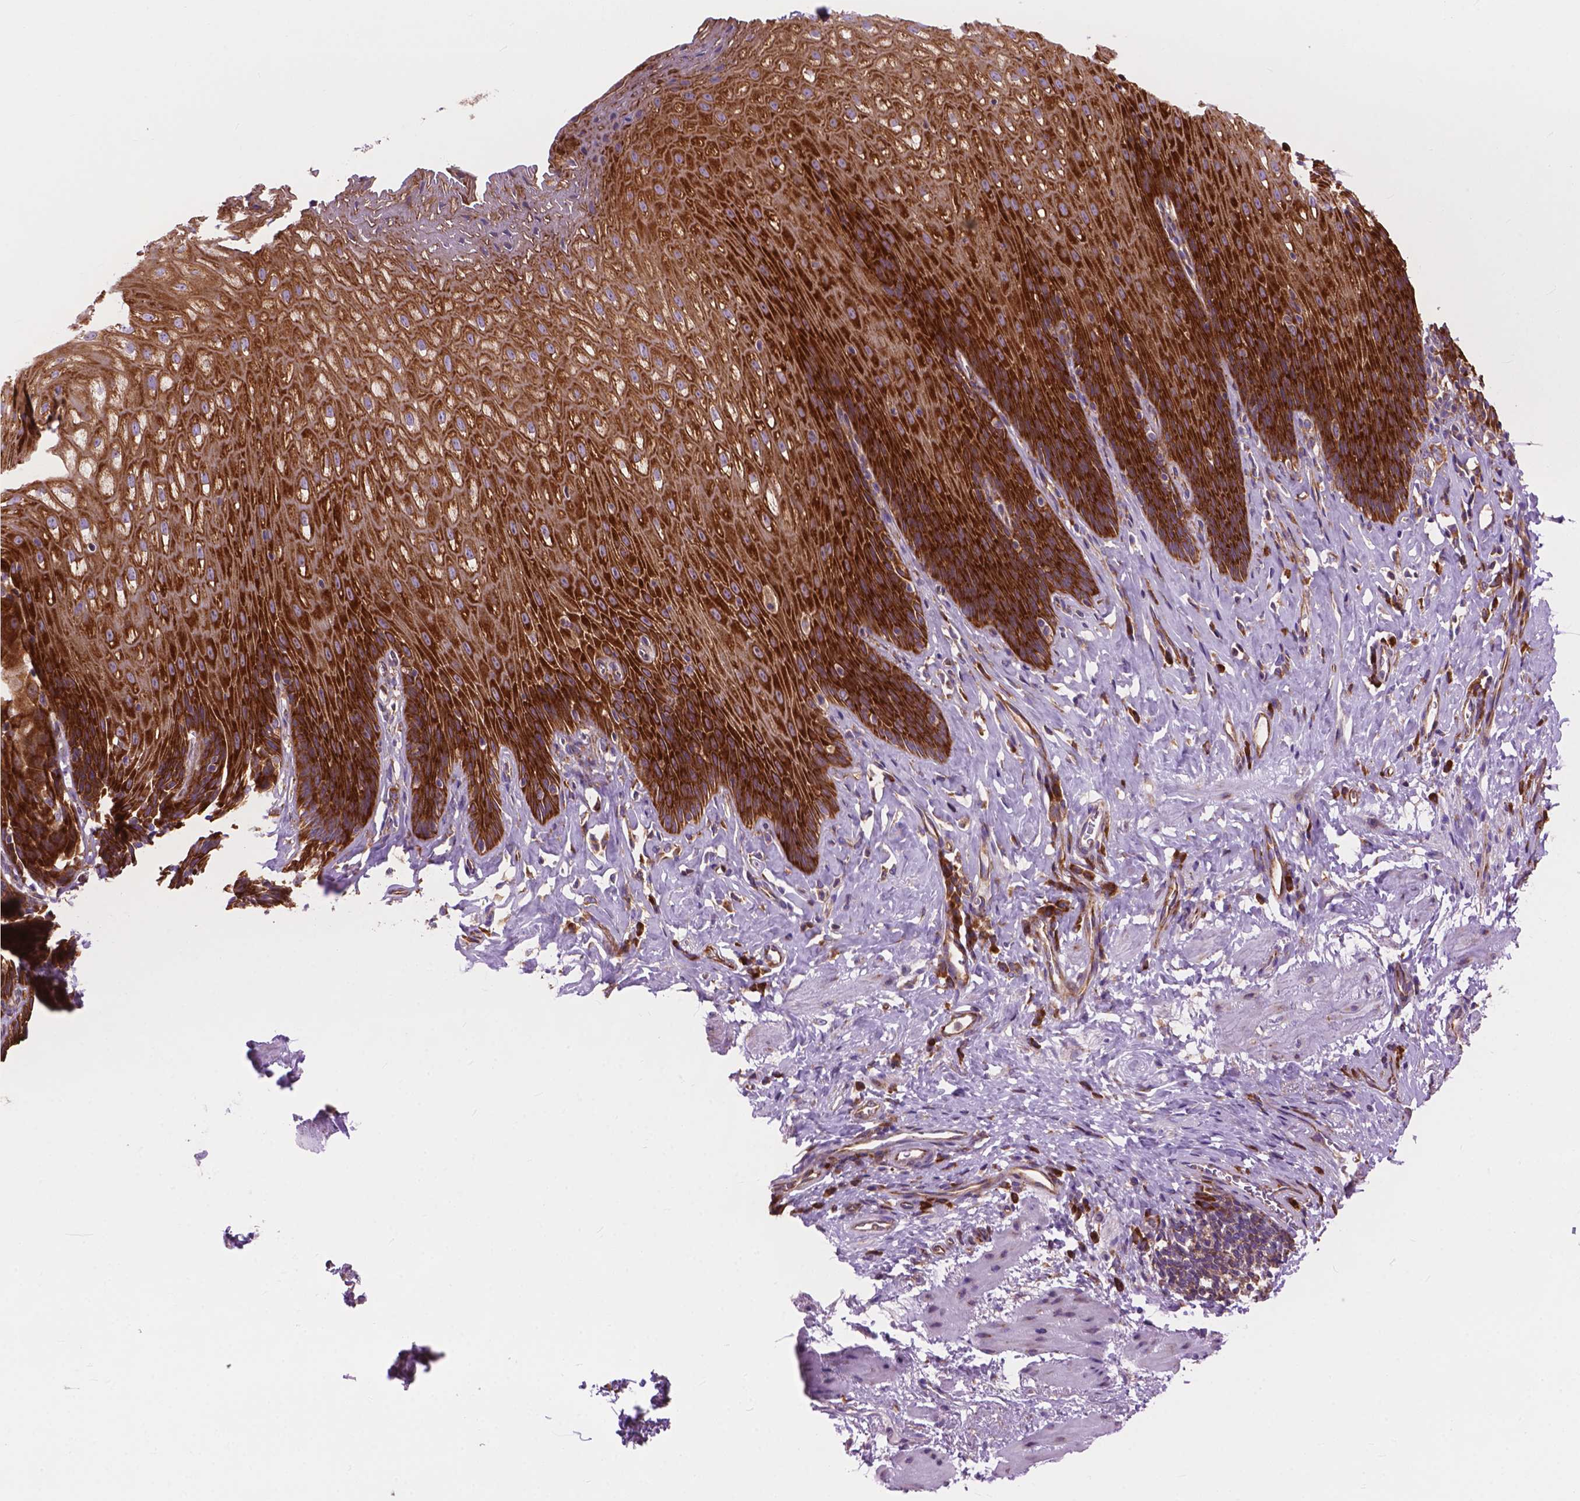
{"staining": {"intensity": "strong", "quantity": ">75%", "location": "cytoplasmic/membranous"}, "tissue": "esophagus", "cell_type": "Squamous epithelial cells", "image_type": "normal", "snomed": [{"axis": "morphology", "description": "Normal tissue, NOS"}, {"axis": "topography", "description": "Esophagus"}], "caption": "A micrograph of human esophagus stained for a protein shows strong cytoplasmic/membranous brown staining in squamous epithelial cells. The protein is stained brown, and the nuclei are stained in blue (DAB (3,3'-diaminobenzidine) IHC with brightfield microscopy, high magnification).", "gene": "RPL37A", "patient": {"sex": "female", "age": 61}}